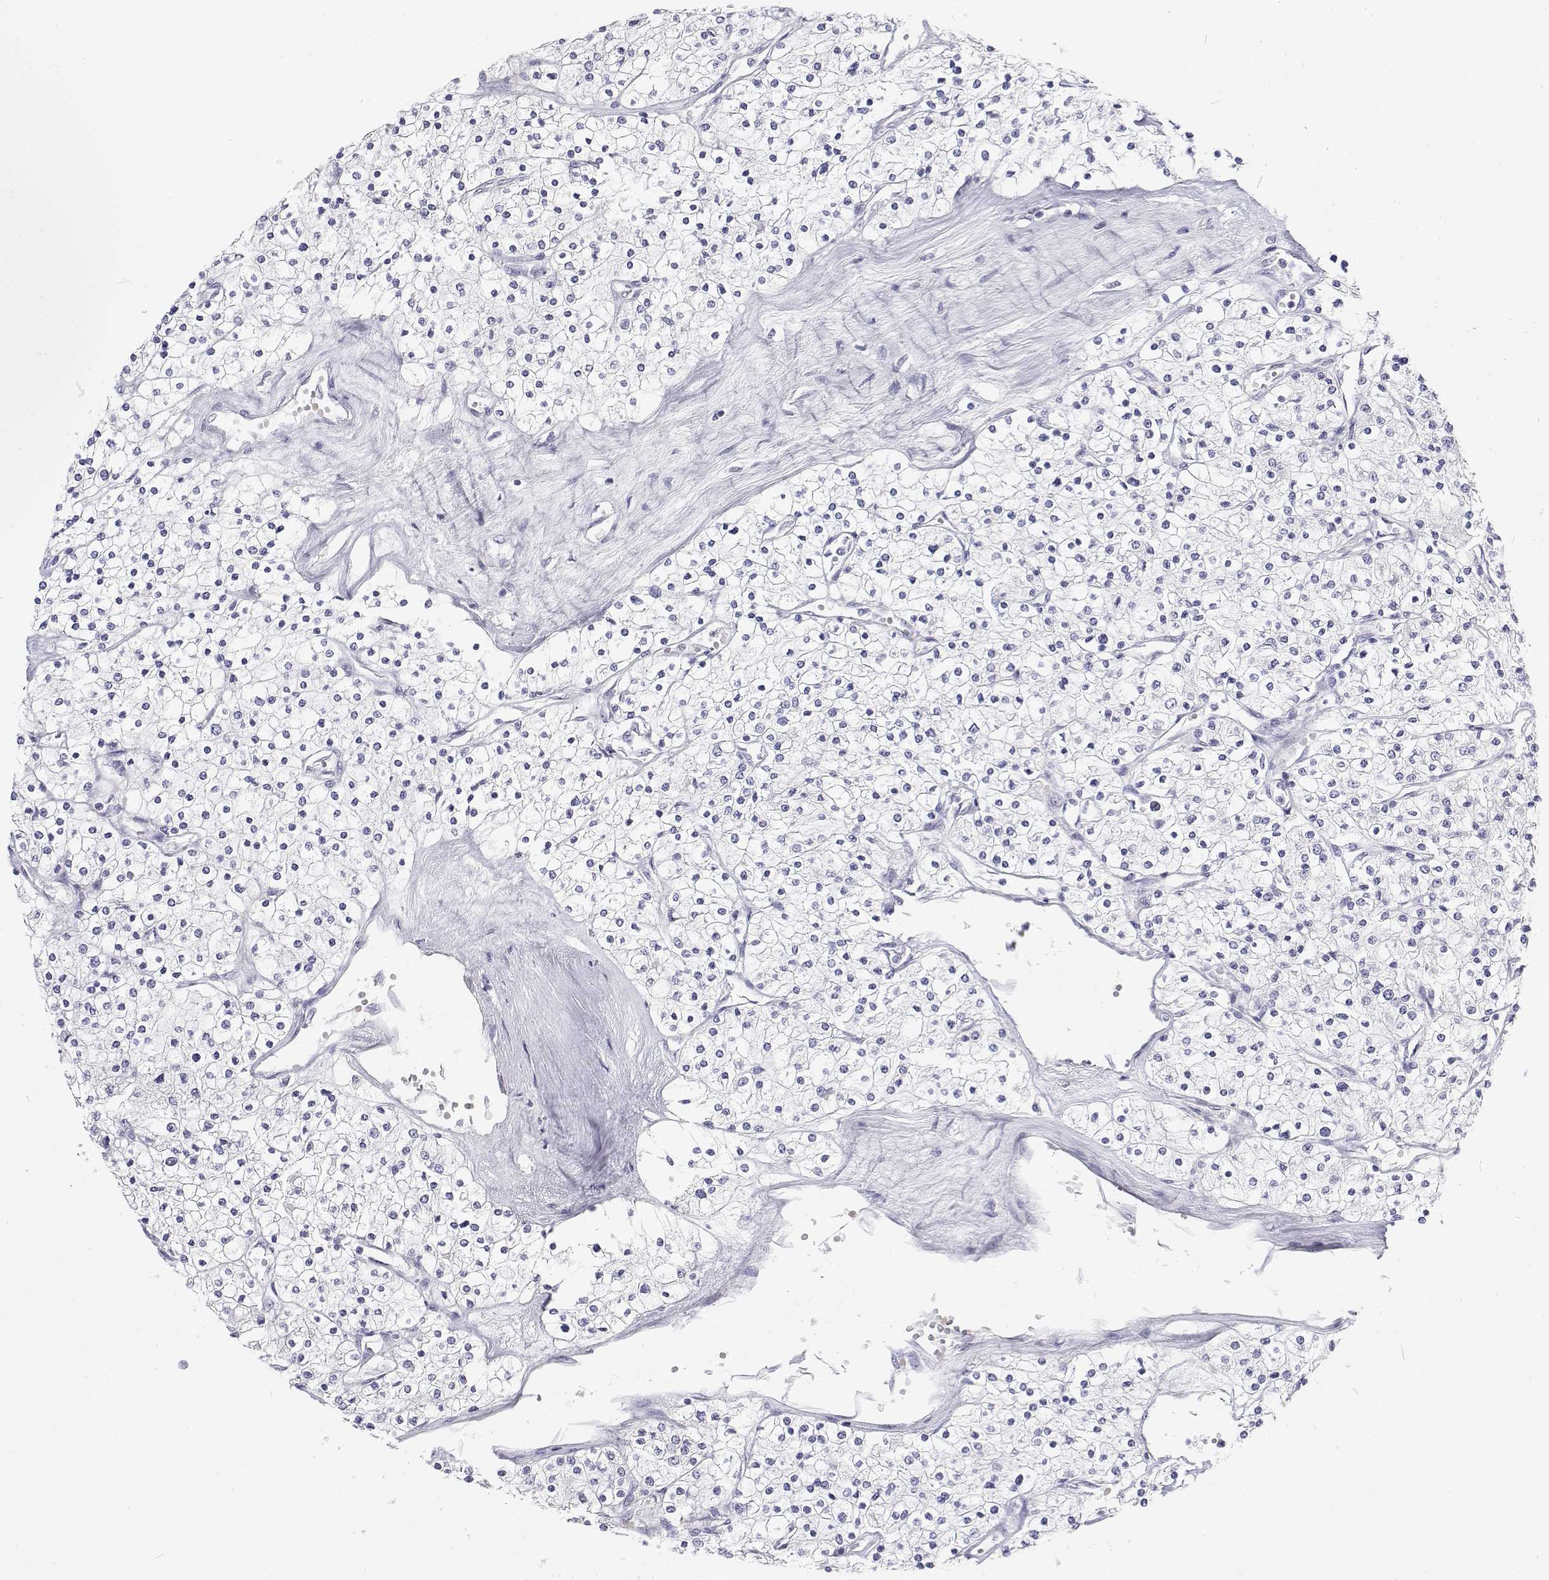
{"staining": {"intensity": "negative", "quantity": "none", "location": "none"}, "tissue": "renal cancer", "cell_type": "Tumor cells", "image_type": "cancer", "snomed": [{"axis": "morphology", "description": "Adenocarcinoma, NOS"}, {"axis": "topography", "description": "Kidney"}], "caption": "Immunohistochemistry (IHC) micrograph of neoplastic tissue: human adenocarcinoma (renal) stained with DAB displays no significant protein expression in tumor cells.", "gene": "NCR2", "patient": {"sex": "male", "age": 80}}